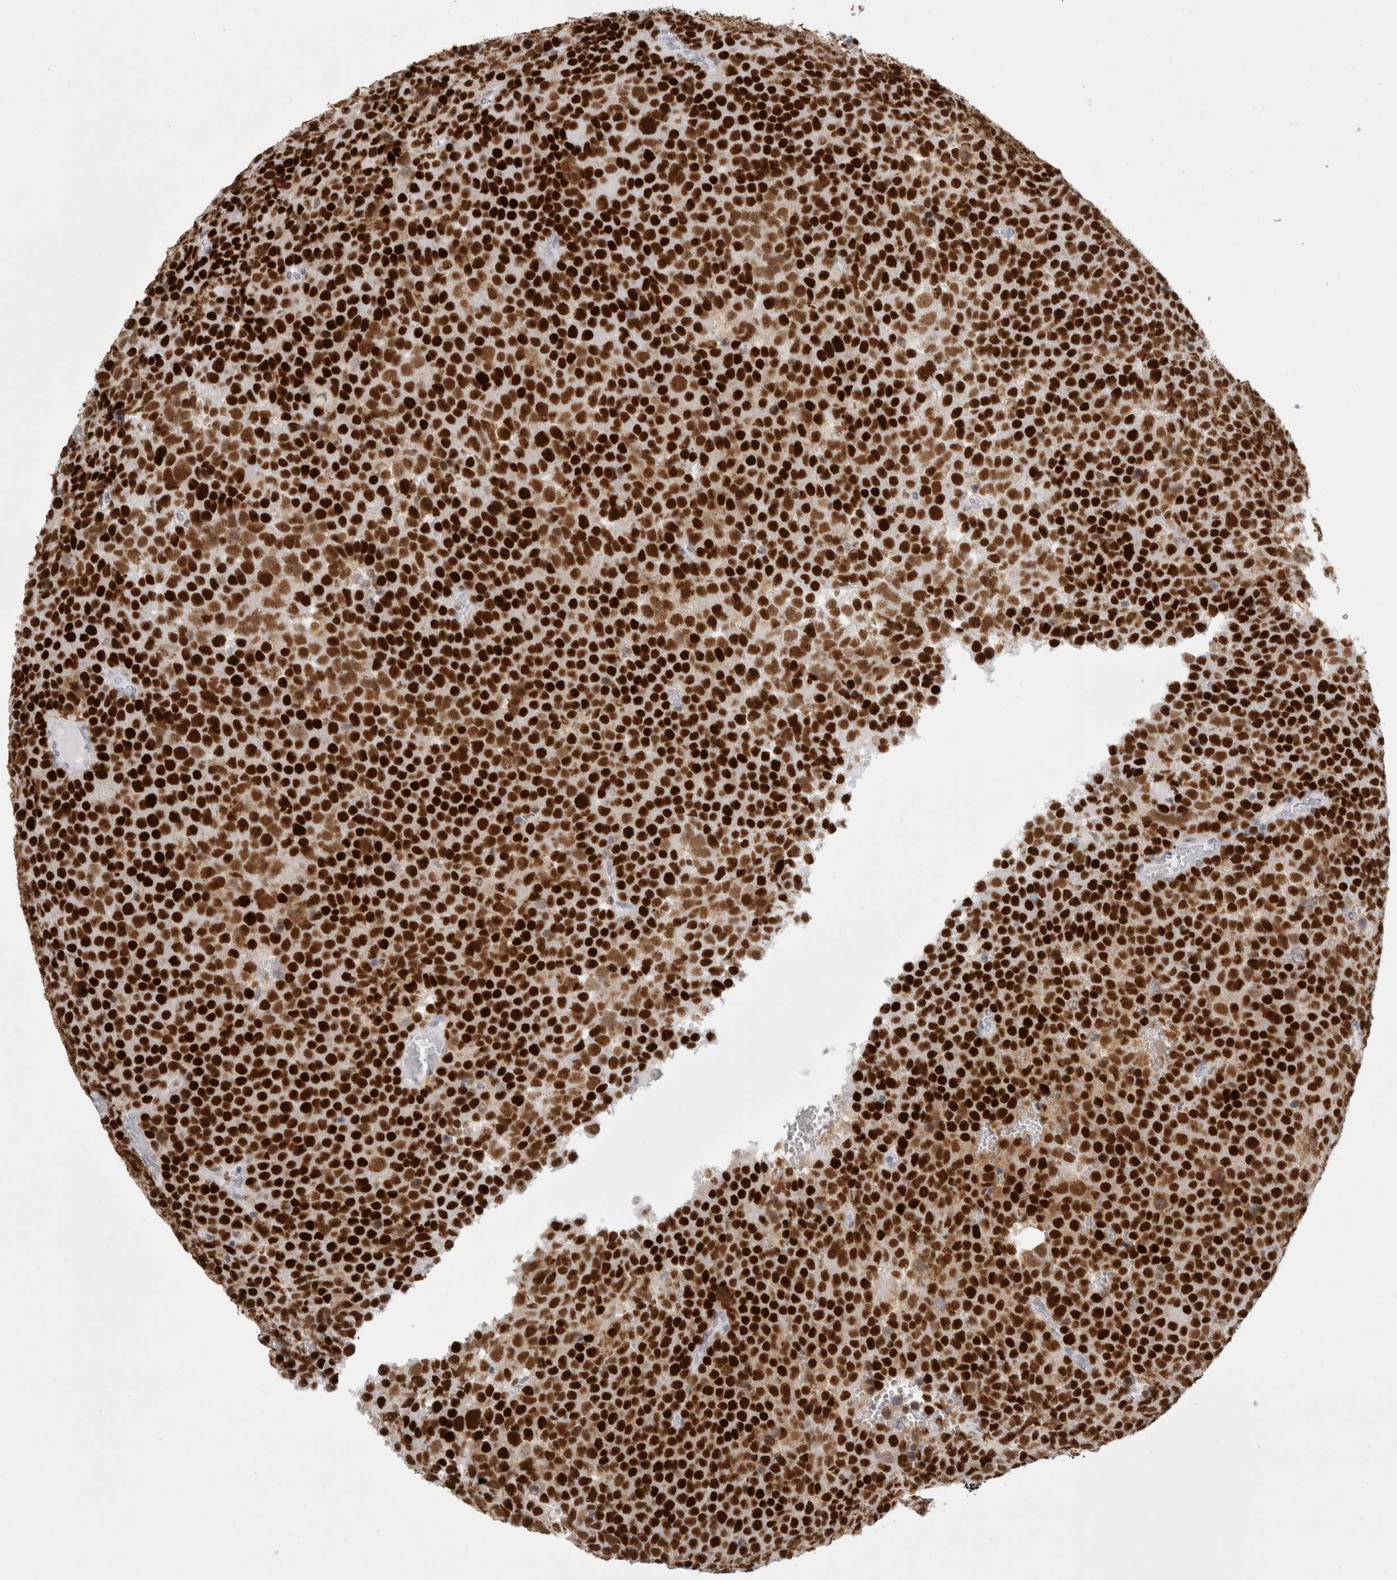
{"staining": {"intensity": "strong", "quantity": ">75%", "location": "nuclear"}, "tissue": "testis cancer", "cell_type": "Tumor cells", "image_type": "cancer", "snomed": [{"axis": "morphology", "description": "Seminoma, NOS"}, {"axis": "topography", "description": "Testis"}], "caption": "Immunohistochemical staining of testis cancer (seminoma) reveals high levels of strong nuclear protein staining in about >75% of tumor cells.", "gene": "SMARCC1", "patient": {"sex": "male", "age": 71}}